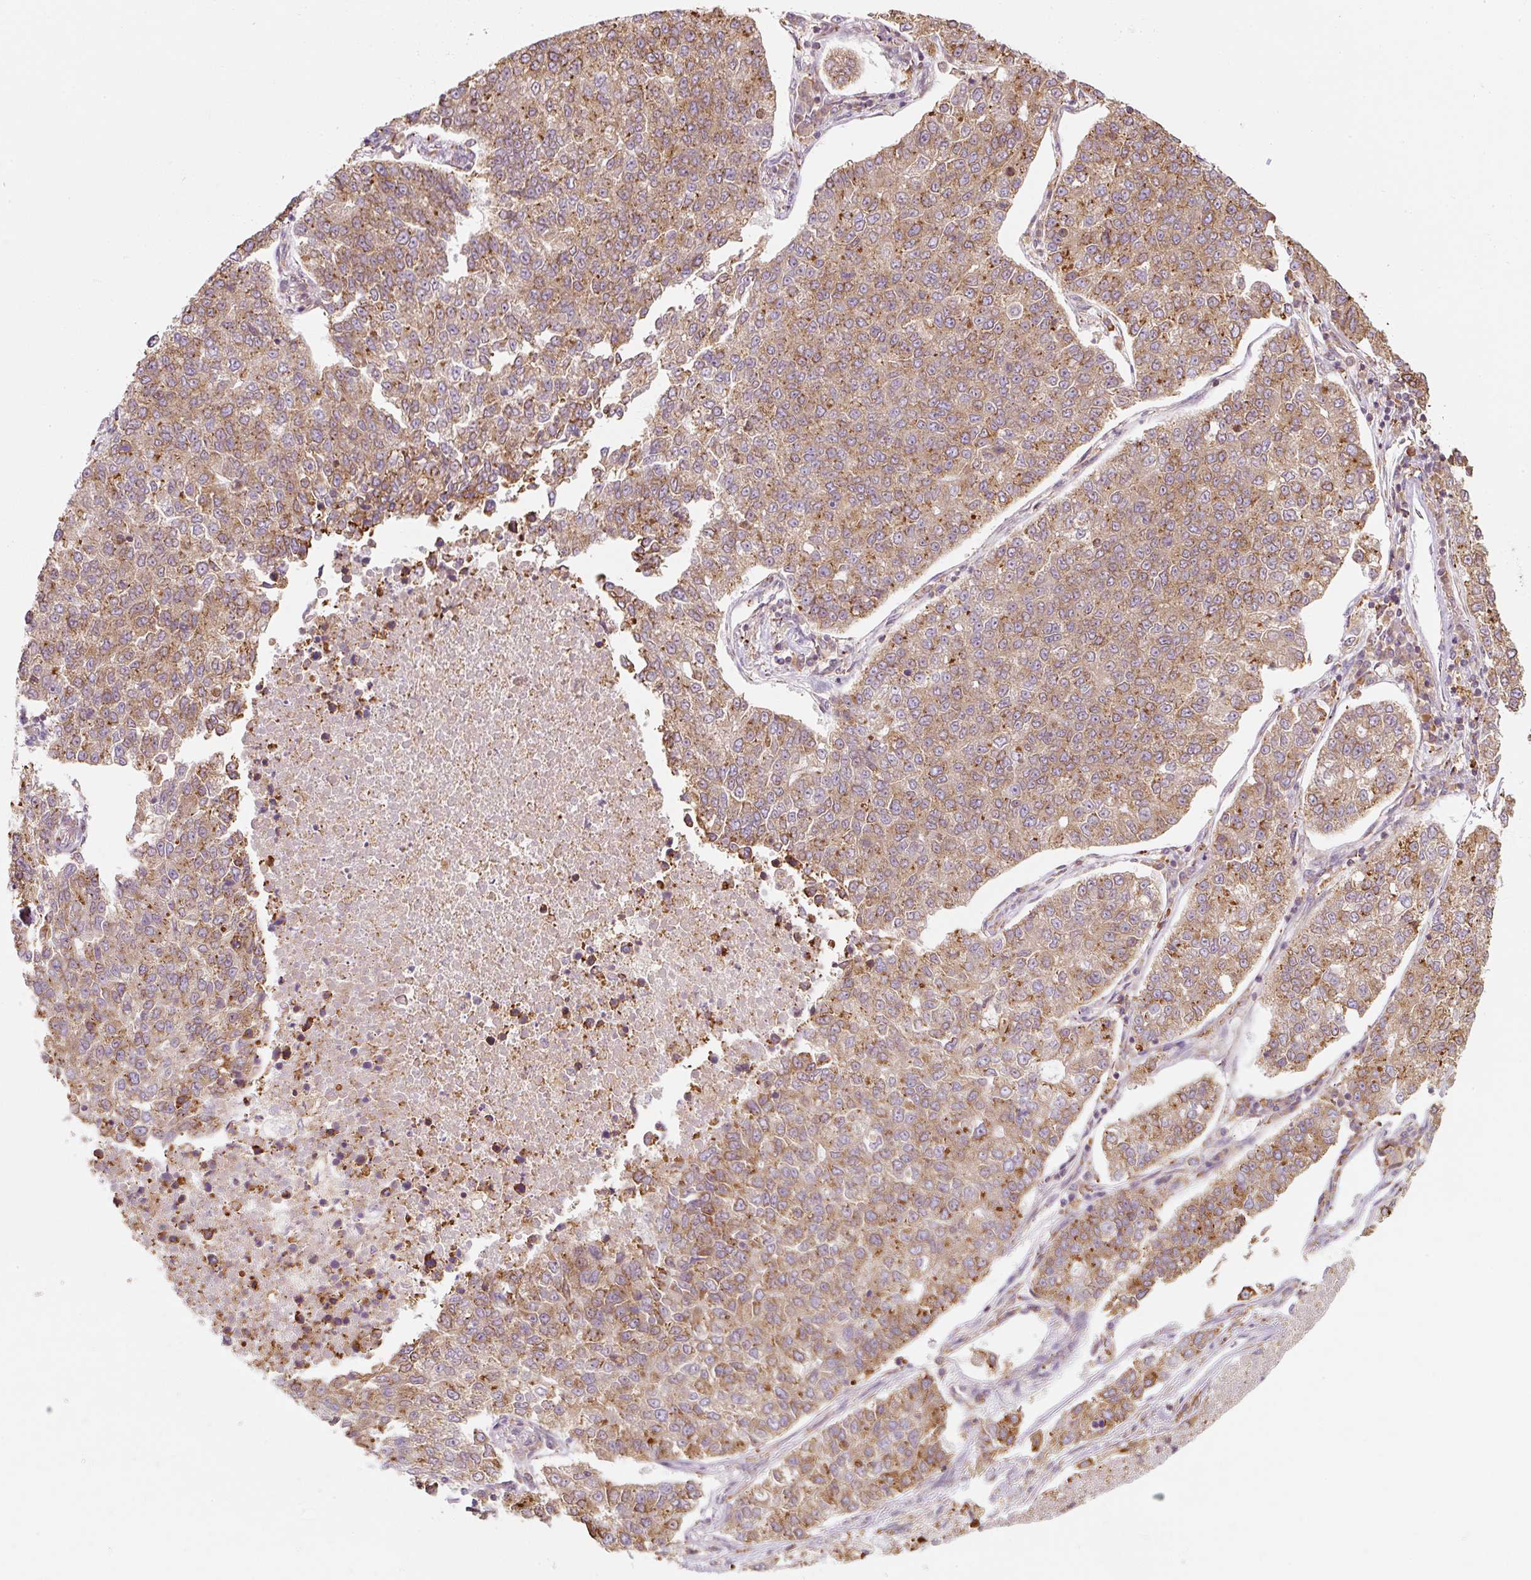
{"staining": {"intensity": "moderate", "quantity": ">75%", "location": "cytoplasmic/membranous"}, "tissue": "lung cancer", "cell_type": "Tumor cells", "image_type": "cancer", "snomed": [{"axis": "morphology", "description": "Adenocarcinoma, NOS"}, {"axis": "topography", "description": "Lung"}], "caption": "Lung cancer (adenocarcinoma) tissue demonstrates moderate cytoplasmic/membranous staining in approximately >75% of tumor cells The protein is stained brown, and the nuclei are stained in blue (DAB IHC with brightfield microscopy, high magnification).", "gene": "PRKCSH", "patient": {"sex": "male", "age": 49}}